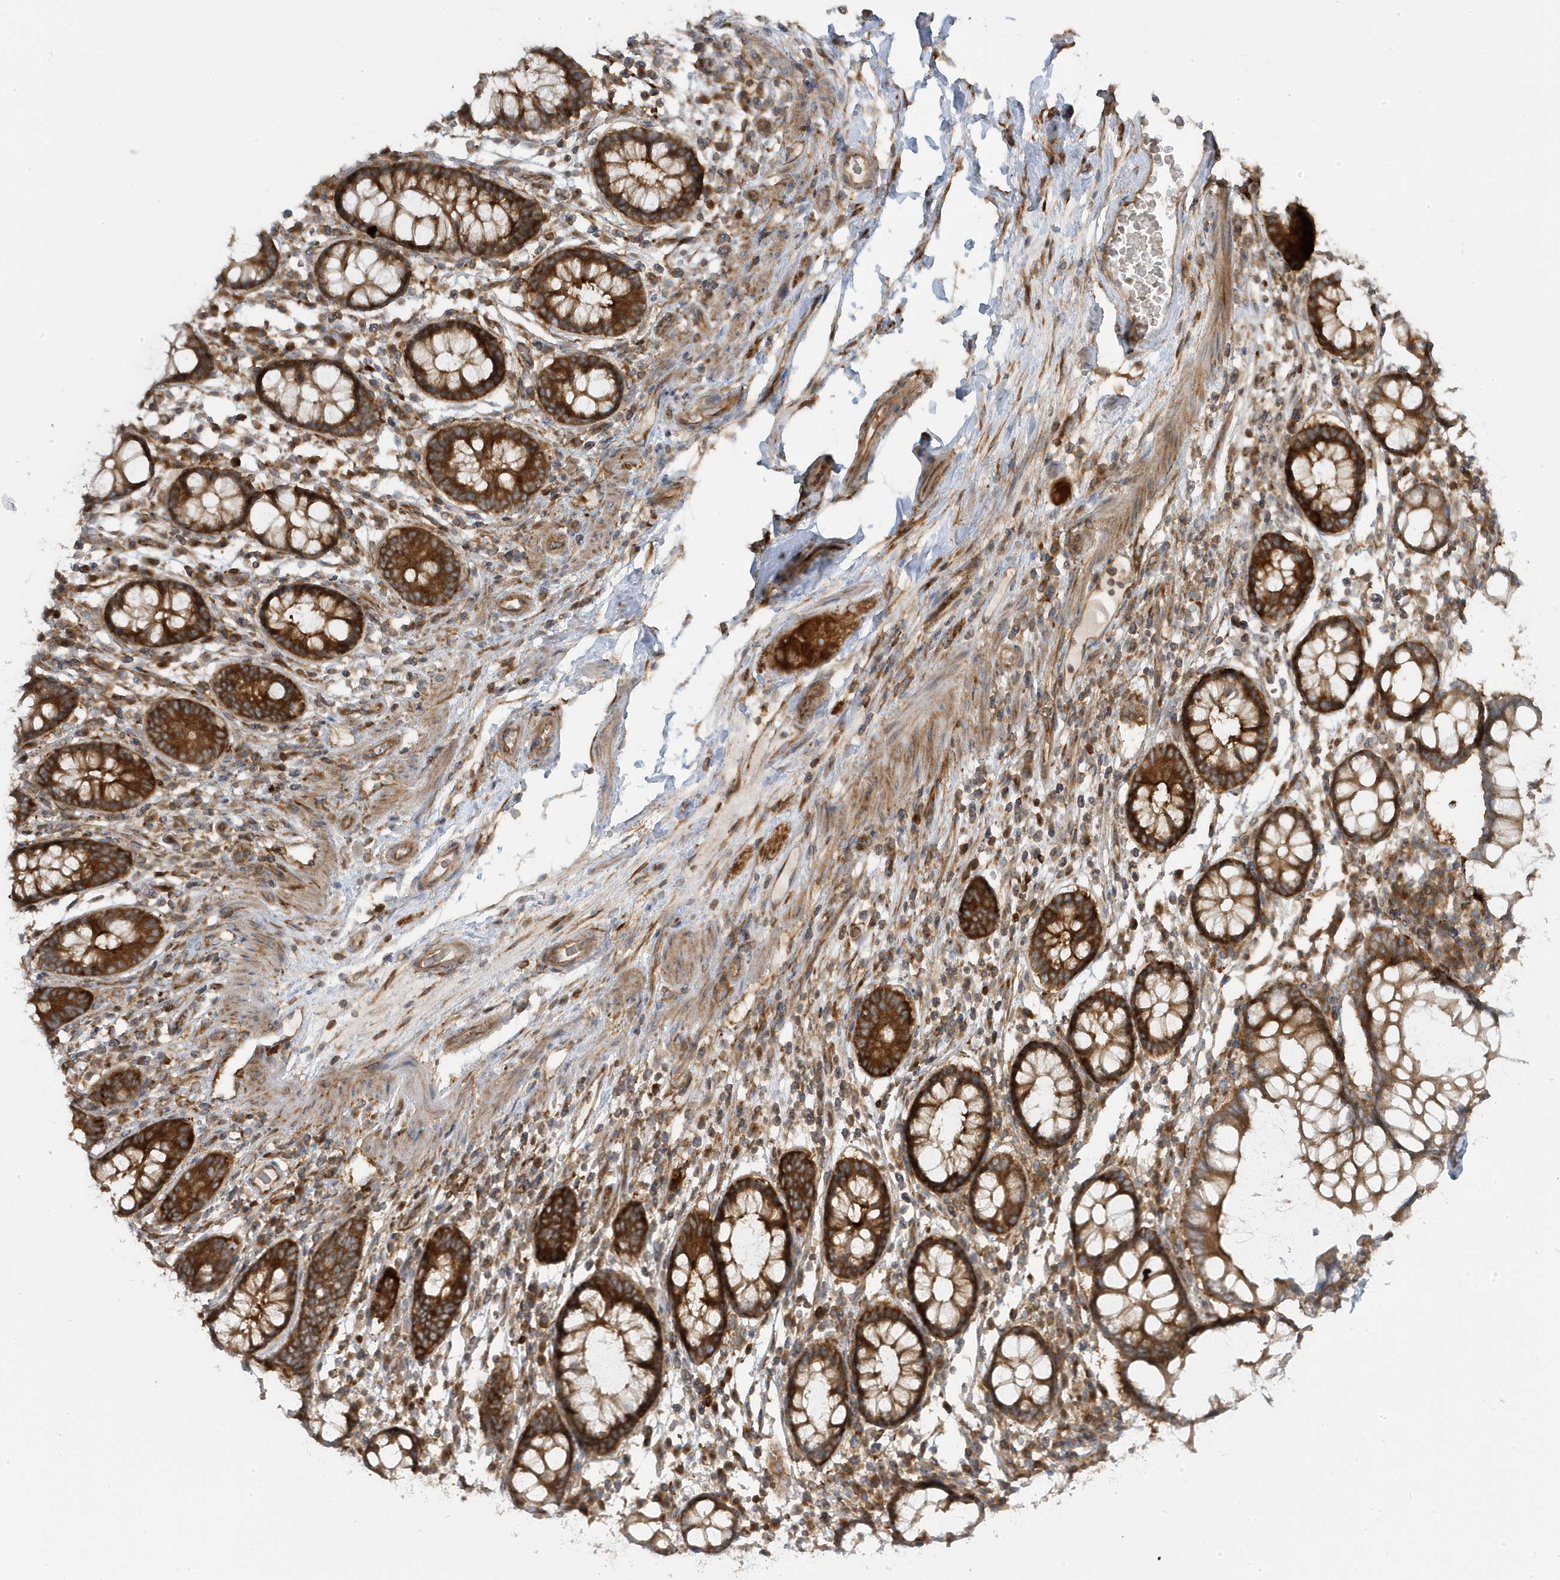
{"staining": {"intensity": "moderate", "quantity": ">75%", "location": "cytoplasmic/membranous"}, "tissue": "colon", "cell_type": "Endothelial cells", "image_type": "normal", "snomed": [{"axis": "morphology", "description": "Normal tissue, NOS"}, {"axis": "topography", "description": "Colon"}], "caption": "Colon stained with DAB immunohistochemistry (IHC) reveals medium levels of moderate cytoplasmic/membranous expression in approximately >75% of endothelial cells. The staining was performed using DAB to visualize the protein expression in brown, while the nuclei were stained in blue with hematoxylin (Magnification: 20x).", "gene": "STAM", "patient": {"sex": "female", "age": 79}}